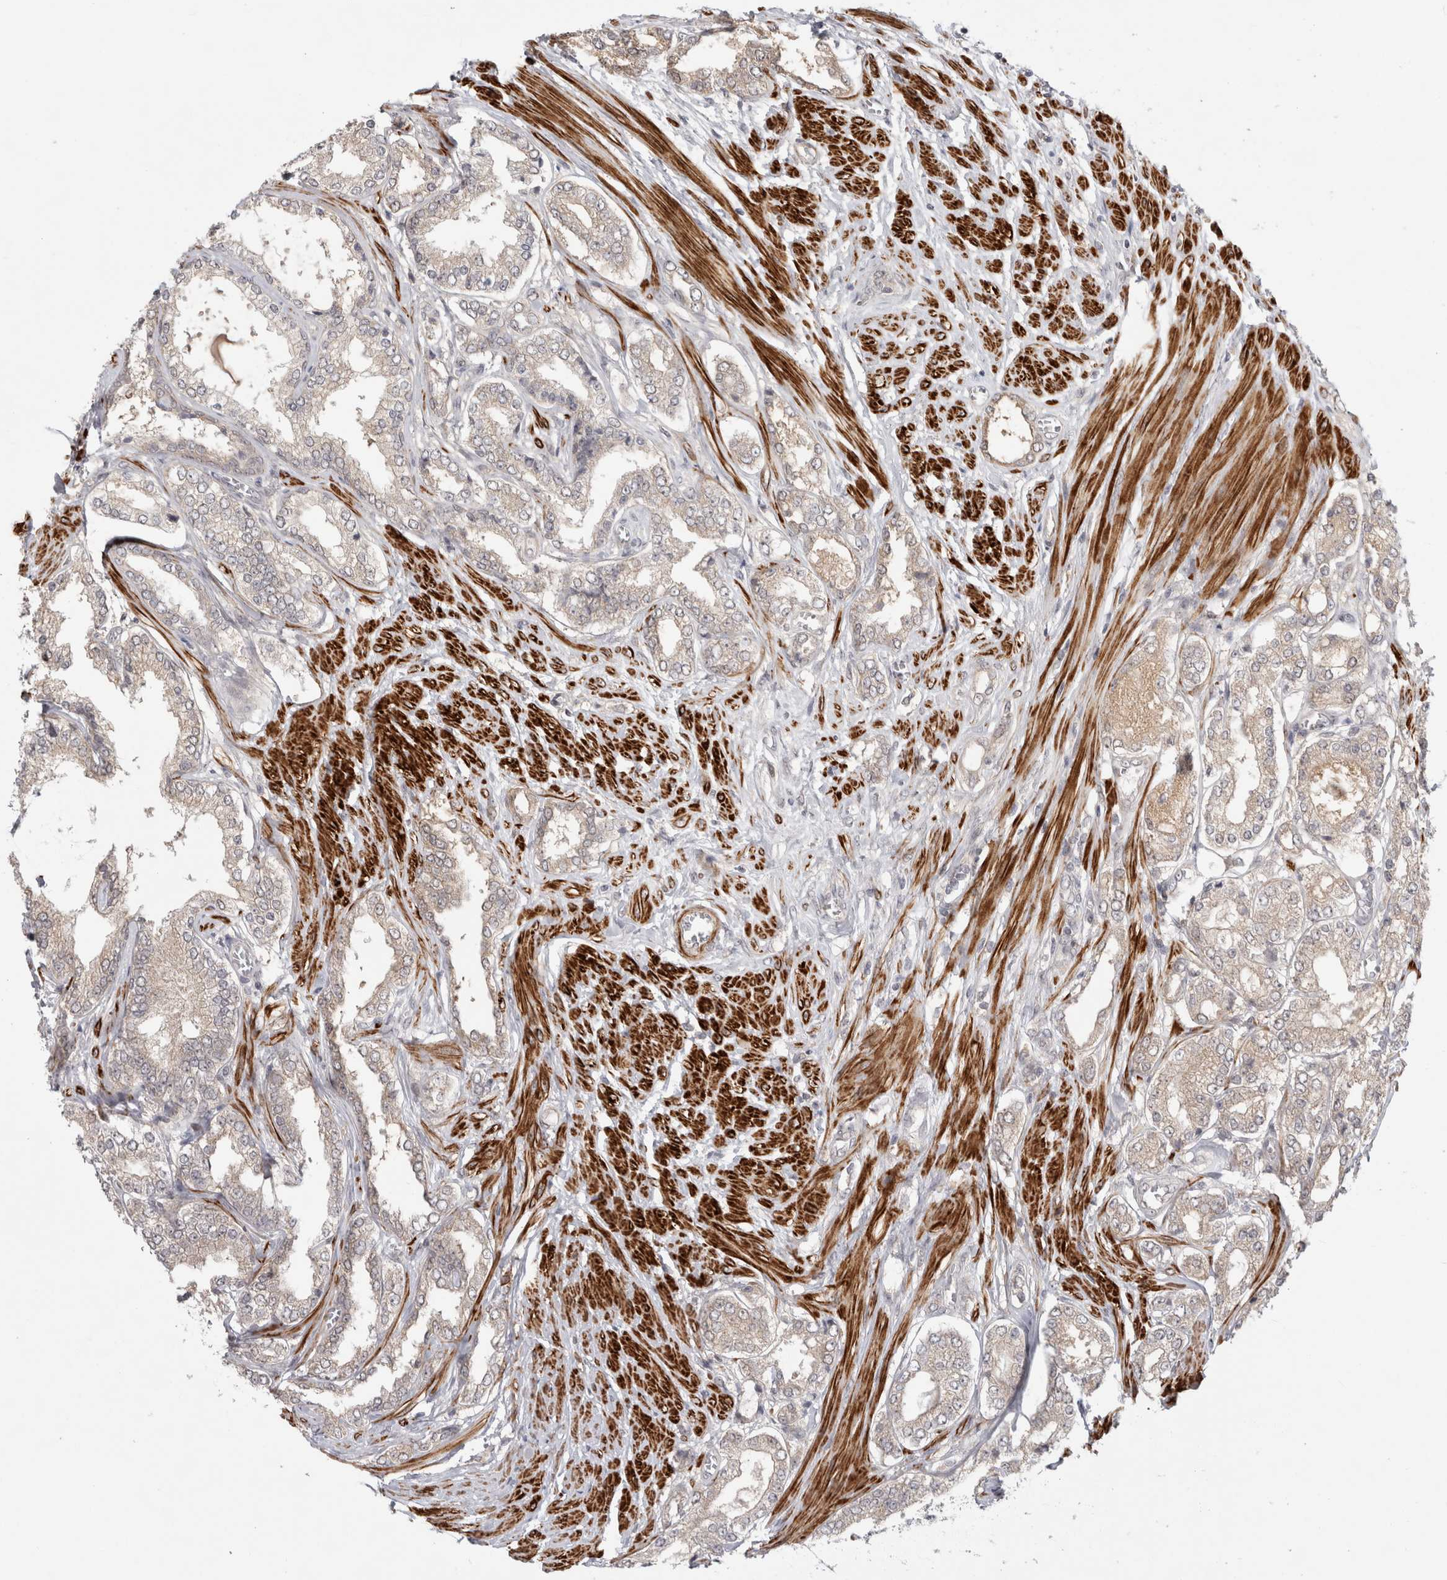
{"staining": {"intensity": "weak", "quantity": "25%-75%", "location": "cytoplasmic/membranous"}, "tissue": "prostate cancer", "cell_type": "Tumor cells", "image_type": "cancer", "snomed": [{"axis": "morphology", "description": "Adenocarcinoma, Low grade"}, {"axis": "topography", "description": "Prostate"}], "caption": "Immunohistochemical staining of prostate adenocarcinoma (low-grade) exhibits low levels of weak cytoplasmic/membranous staining in about 25%-75% of tumor cells. (Brightfield microscopy of DAB IHC at high magnification).", "gene": "ZNF318", "patient": {"sex": "male", "age": 62}}